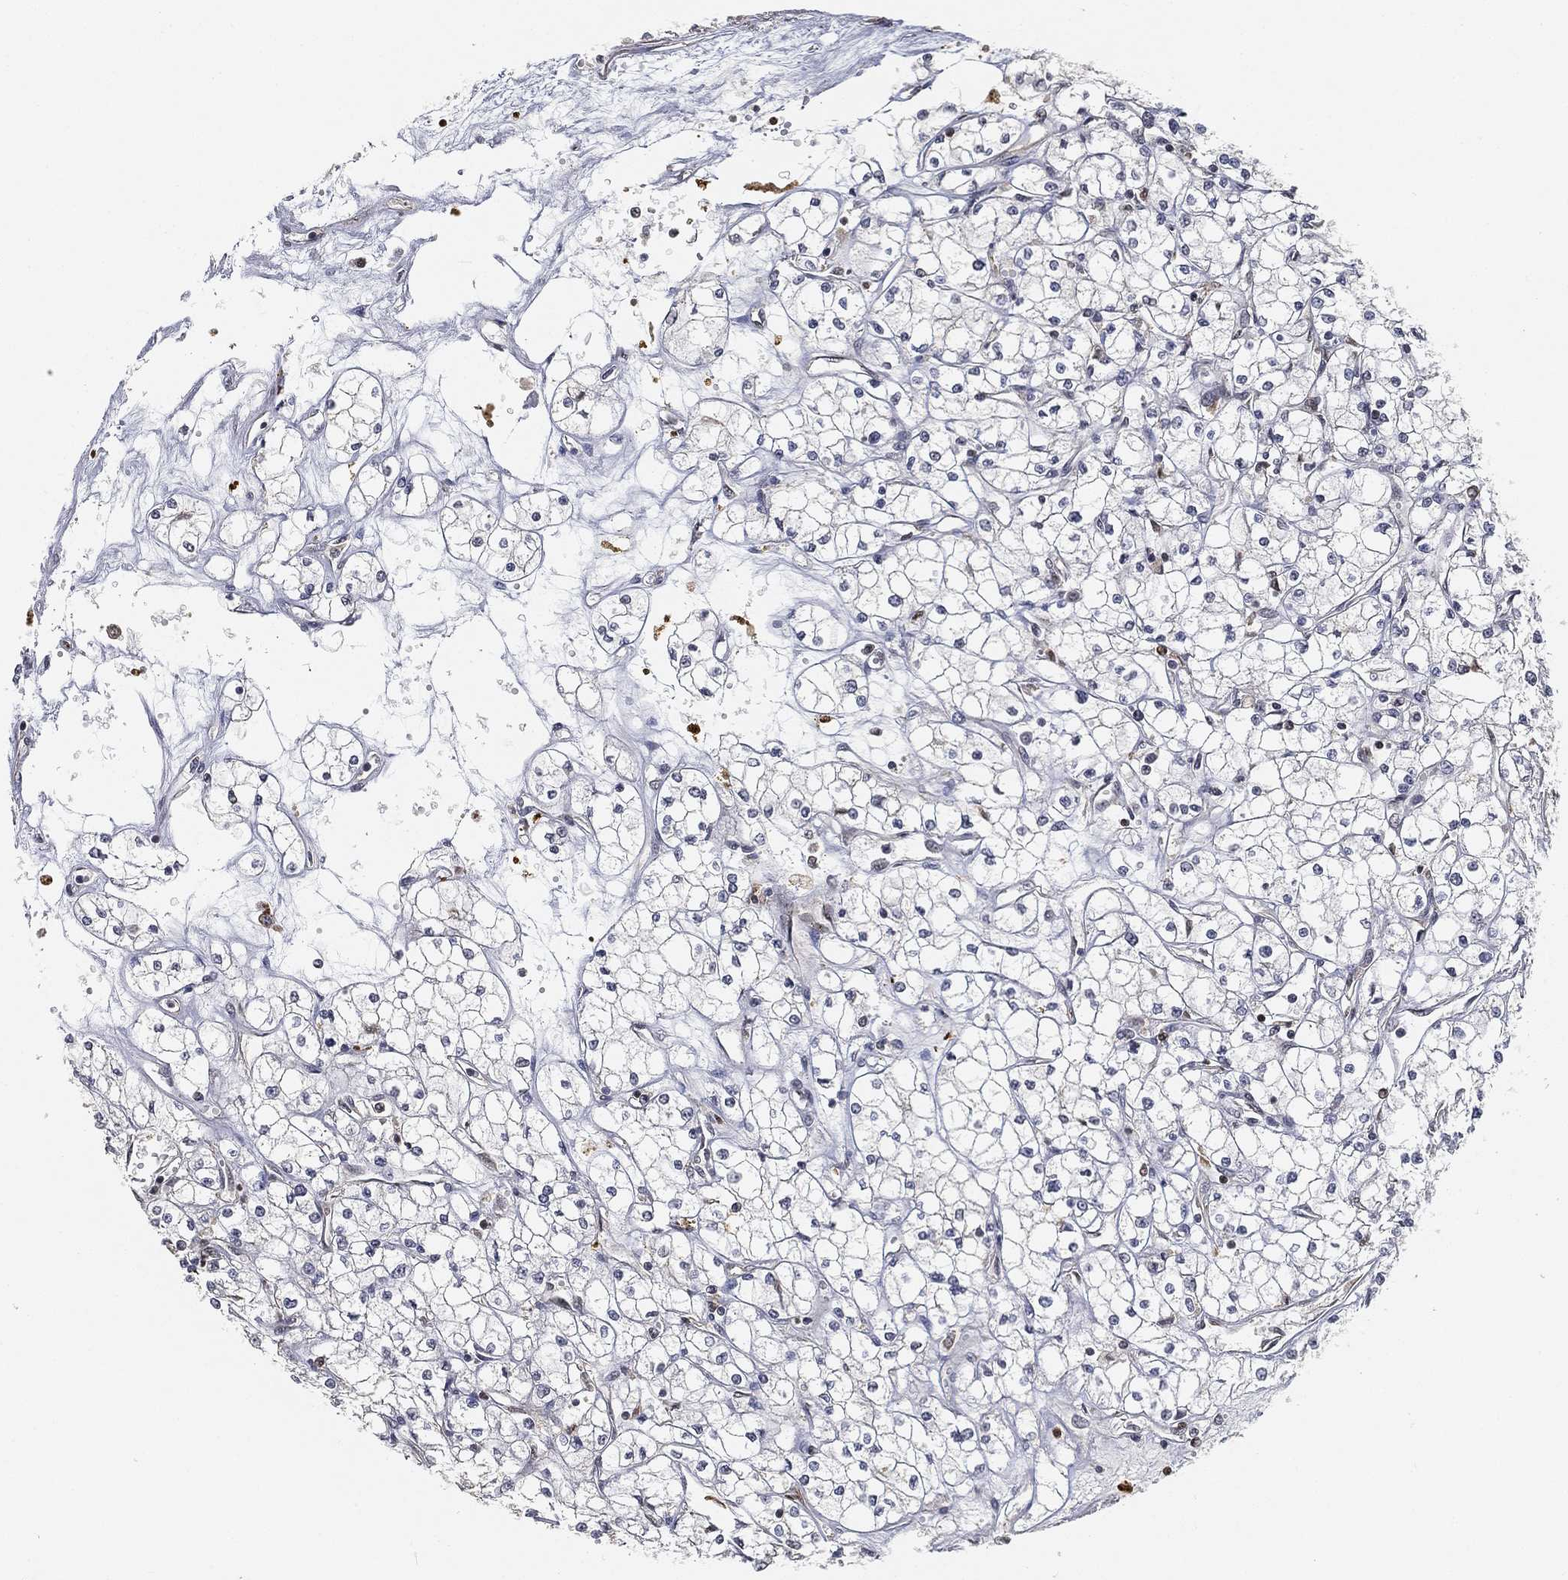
{"staining": {"intensity": "negative", "quantity": "none", "location": "none"}, "tissue": "renal cancer", "cell_type": "Tumor cells", "image_type": "cancer", "snomed": [{"axis": "morphology", "description": "Adenocarcinoma, NOS"}, {"axis": "topography", "description": "Kidney"}], "caption": "An image of human adenocarcinoma (renal) is negative for staining in tumor cells. (IHC, brightfield microscopy, high magnification).", "gene": "WDR26", "patient": {"sex": "male", "age": 67}}